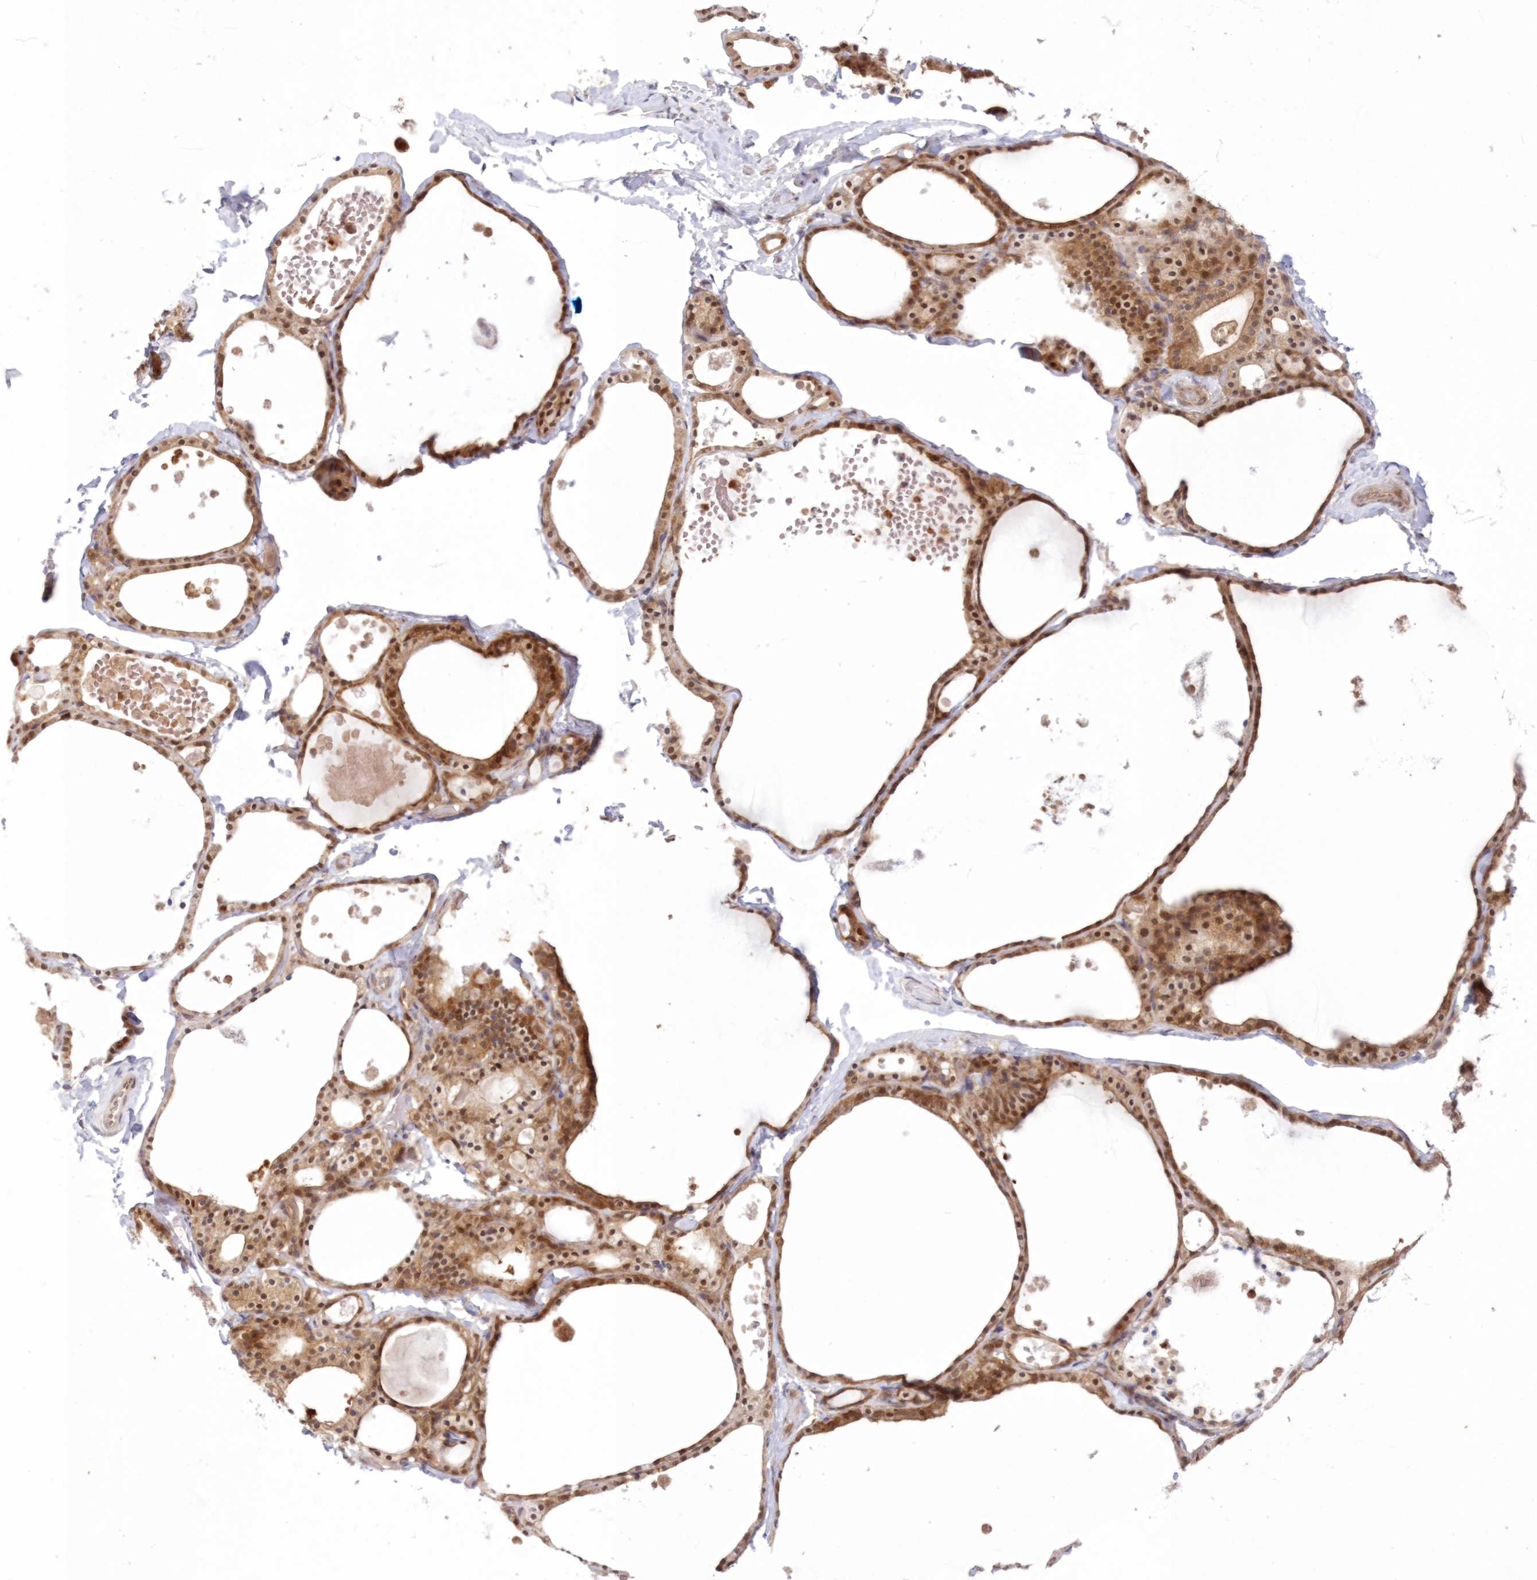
{"staining": {"intensity": "moderate", "quantity": ">75%", "location": "cytoplasmic/membranous"}, "tissue": "thyroid gland", "cell_type": "Glandular cells", "image_type": "normal", "snomed": [{"axis": "morphology", "description": "Normal tissue, NOS"}, {"axis": "topography", "description": "Thyroid gland"}], "caption": "A histopathology image showing moderate cytoplasmic/membranous staining in approximately >75% of glandular cells in benign thyroid gland, as visualized by brown immunohistochemical staining.", "gene": "RNPEP", "patient": {"sex": "male", "age": 56}}